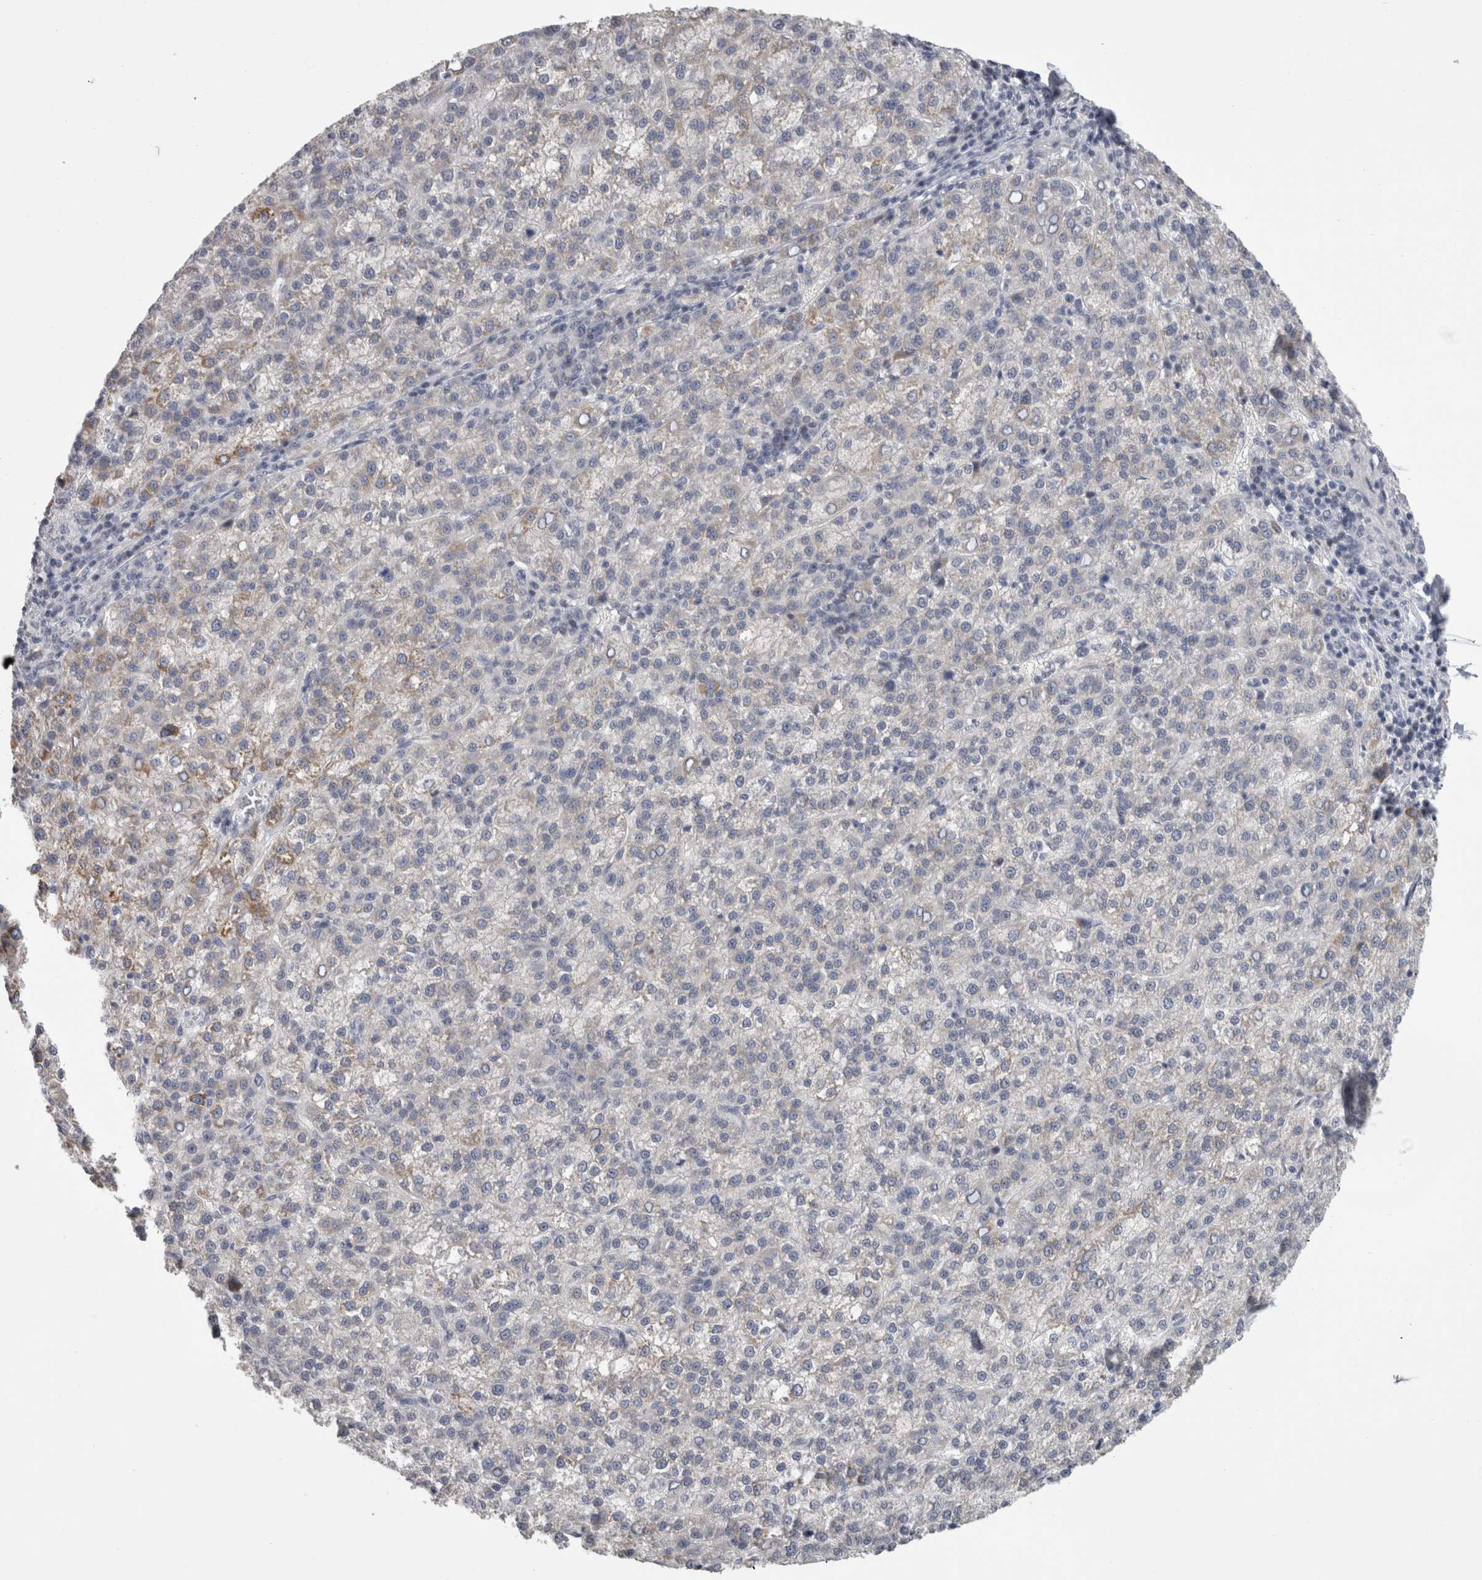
{"staining": {"intensity": "negative", "quantity": "none", "location": "none"}, "tissue": "liver cancer", "cell_type": "Tumor cells", "image_type": "cancer", "snomed": [{"axis": "morphology", "description": "Carcinoma, Hepatocellular, NOS"}, {"axis": "topography", "description": "Liver"}], "caption": "Histopathology image shows no significant protein expression in tumor cells of liver hepatocellular carcinoma.", "gene": "TCAP", "patient": {"sex": "female", "age": 58}}